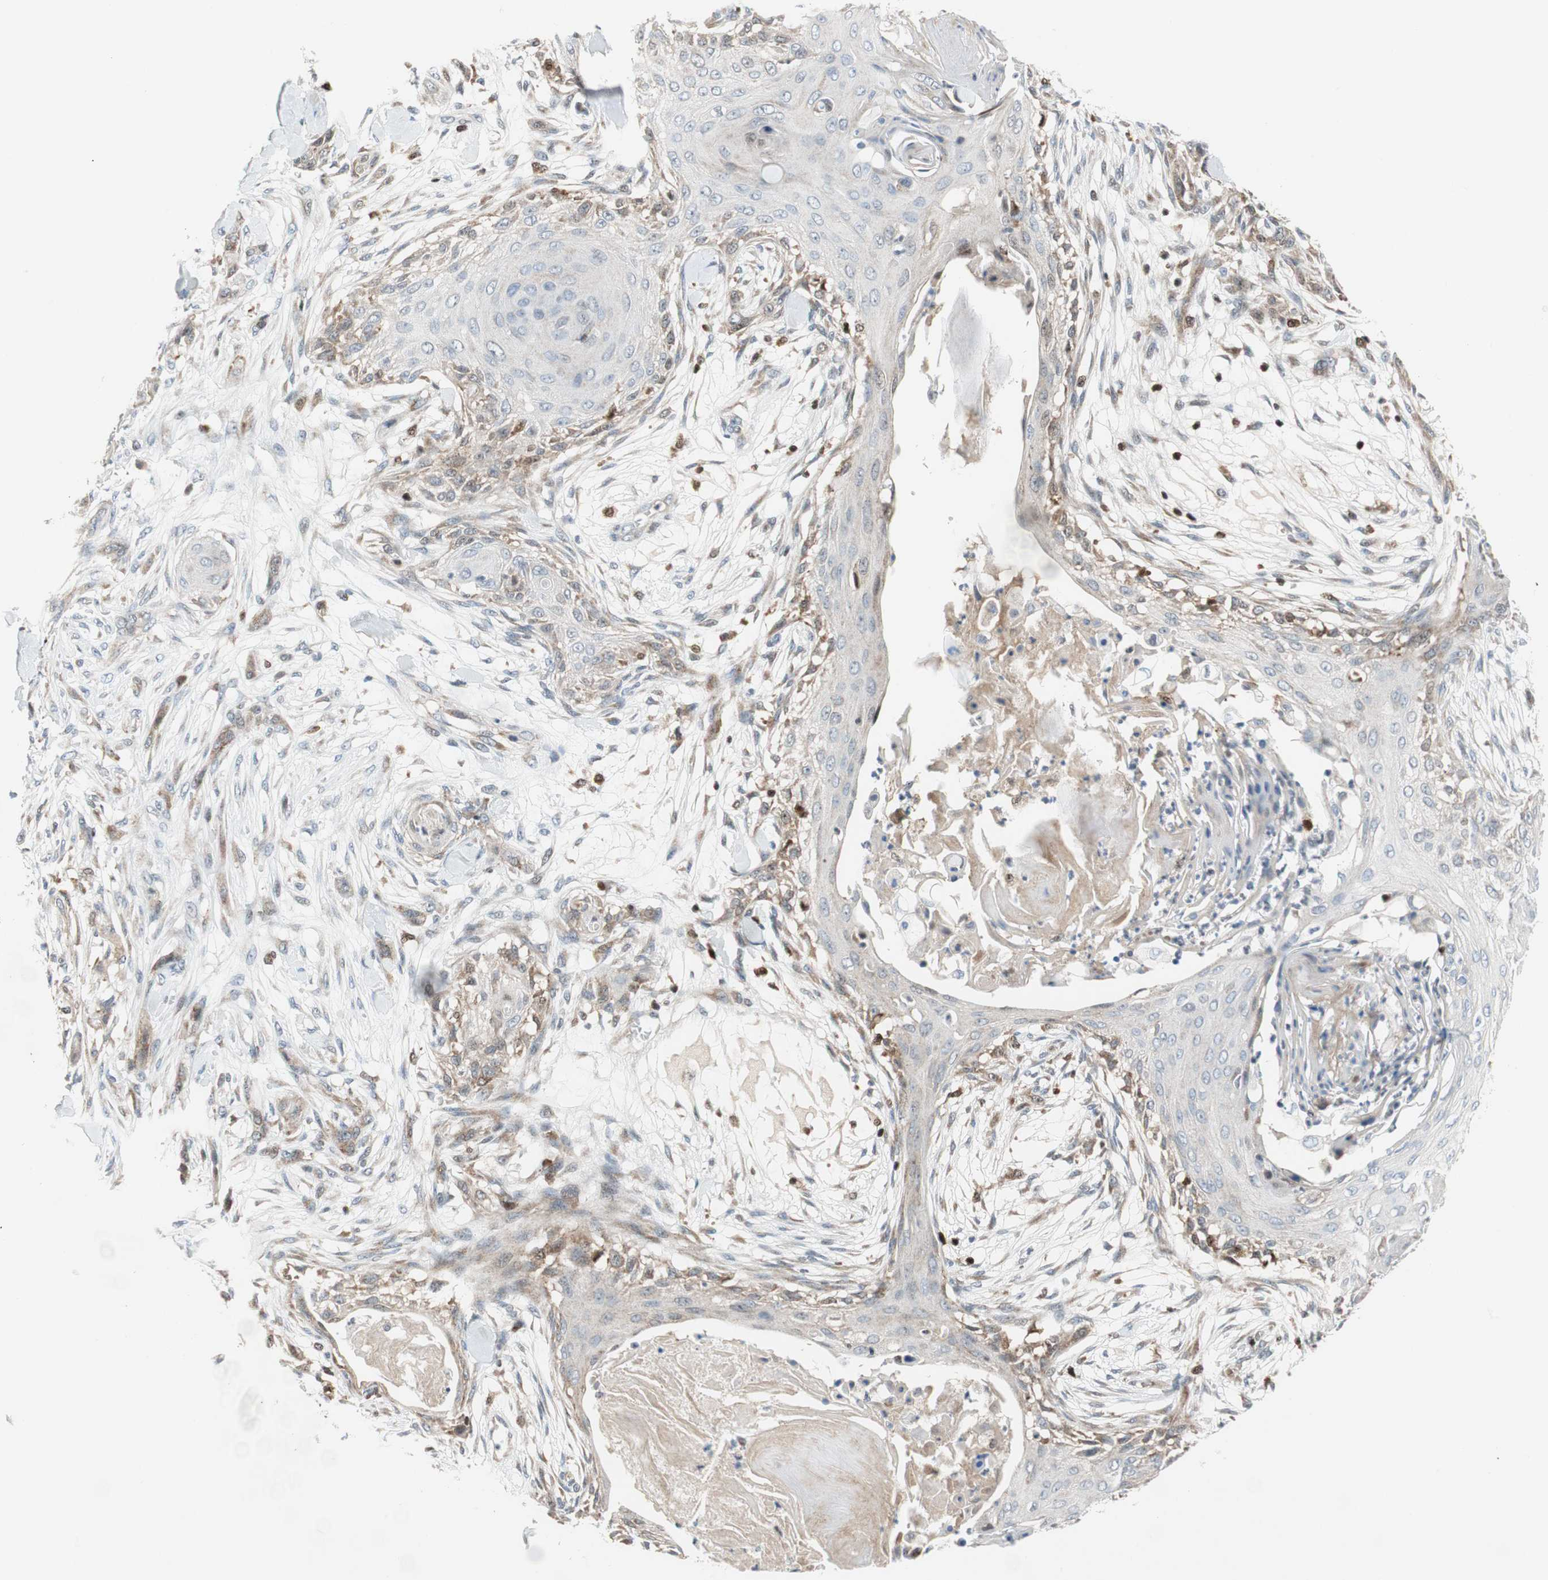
{"staining": {"intensity": "weak", "quantity": "<25%", "location": "cytoplasmic/membranous"}, "tissue": "skin cancer", "cell_type": "Tumor cells", "image_type": "cancer", "snomed": [{"axis": "morphology", "description": "Squamous cell carcinoma, NOS"}, {"axis": "topography", "description": "Skin"}], "caption": "The IHC histopathology image has no significant expression in tumor cells of skin cancer (squamous cell carcinoma) tissue. Nuclei are stained in blue.", "gene": "RGS10", "patient": {"sex": "female", "age": 59}}